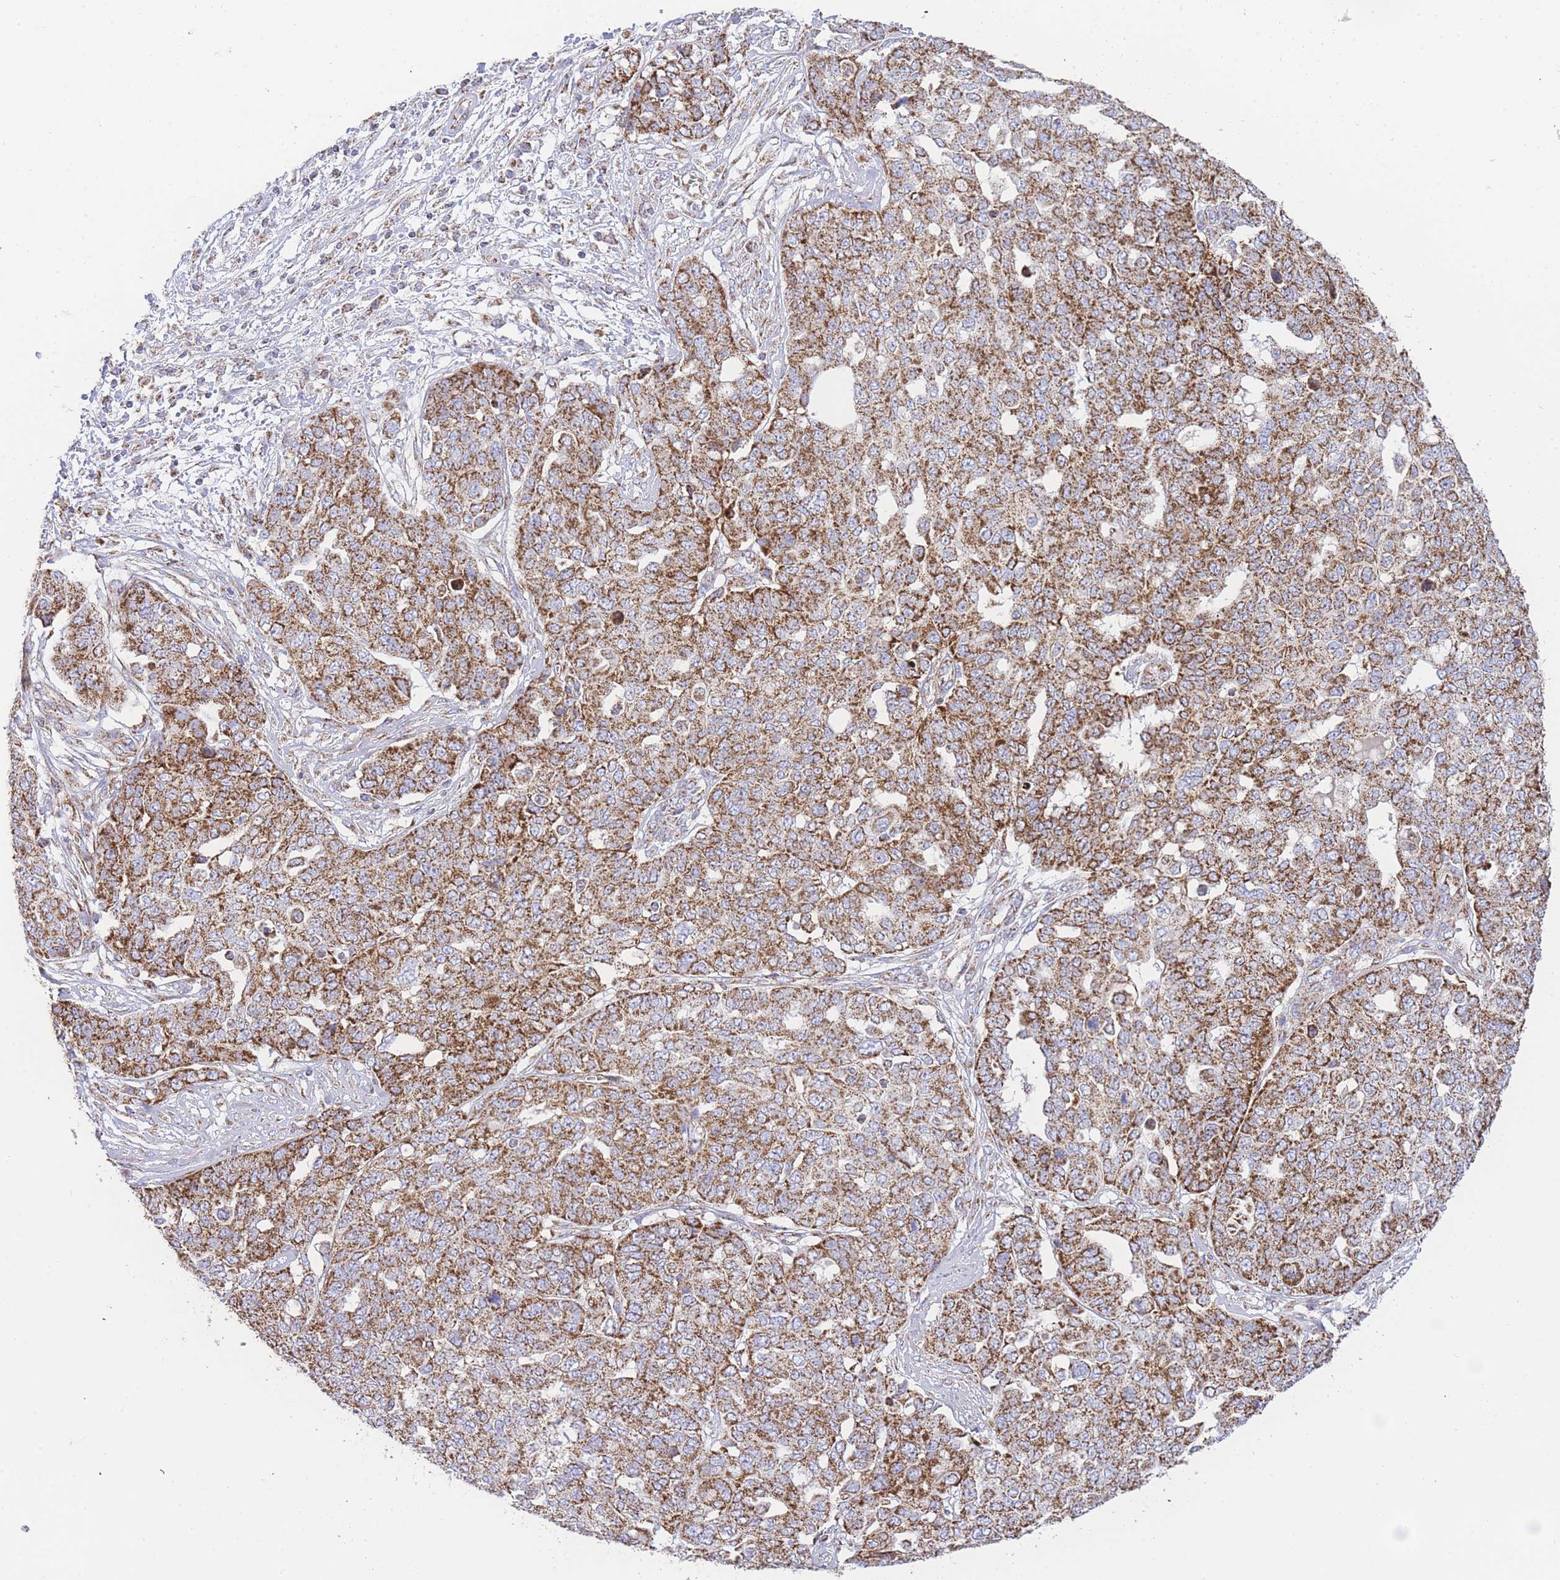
{"staining": {"intensity": "moderate", "quantity": ">75%", "location": "cytoplasmic/membranous"}, "tissue": "ovarian cancer", "cell_type": "Tumor cells", "image_type": "cancer", "snomed": [{"axis": "morphology", "description": "Cystadenocarcinoma, serous, NOS"}, {"axis": "topography", "description": "Soft tissue"}, {"axis": "topography", "description": "Ovary"}], "caption": "Ovarian cancer stained for a protein shows moderate cytoplasmic/membranous positivity in tumor cells.", "gene": "GSTM1", "patient": {"sex": "female", "age": 57}}